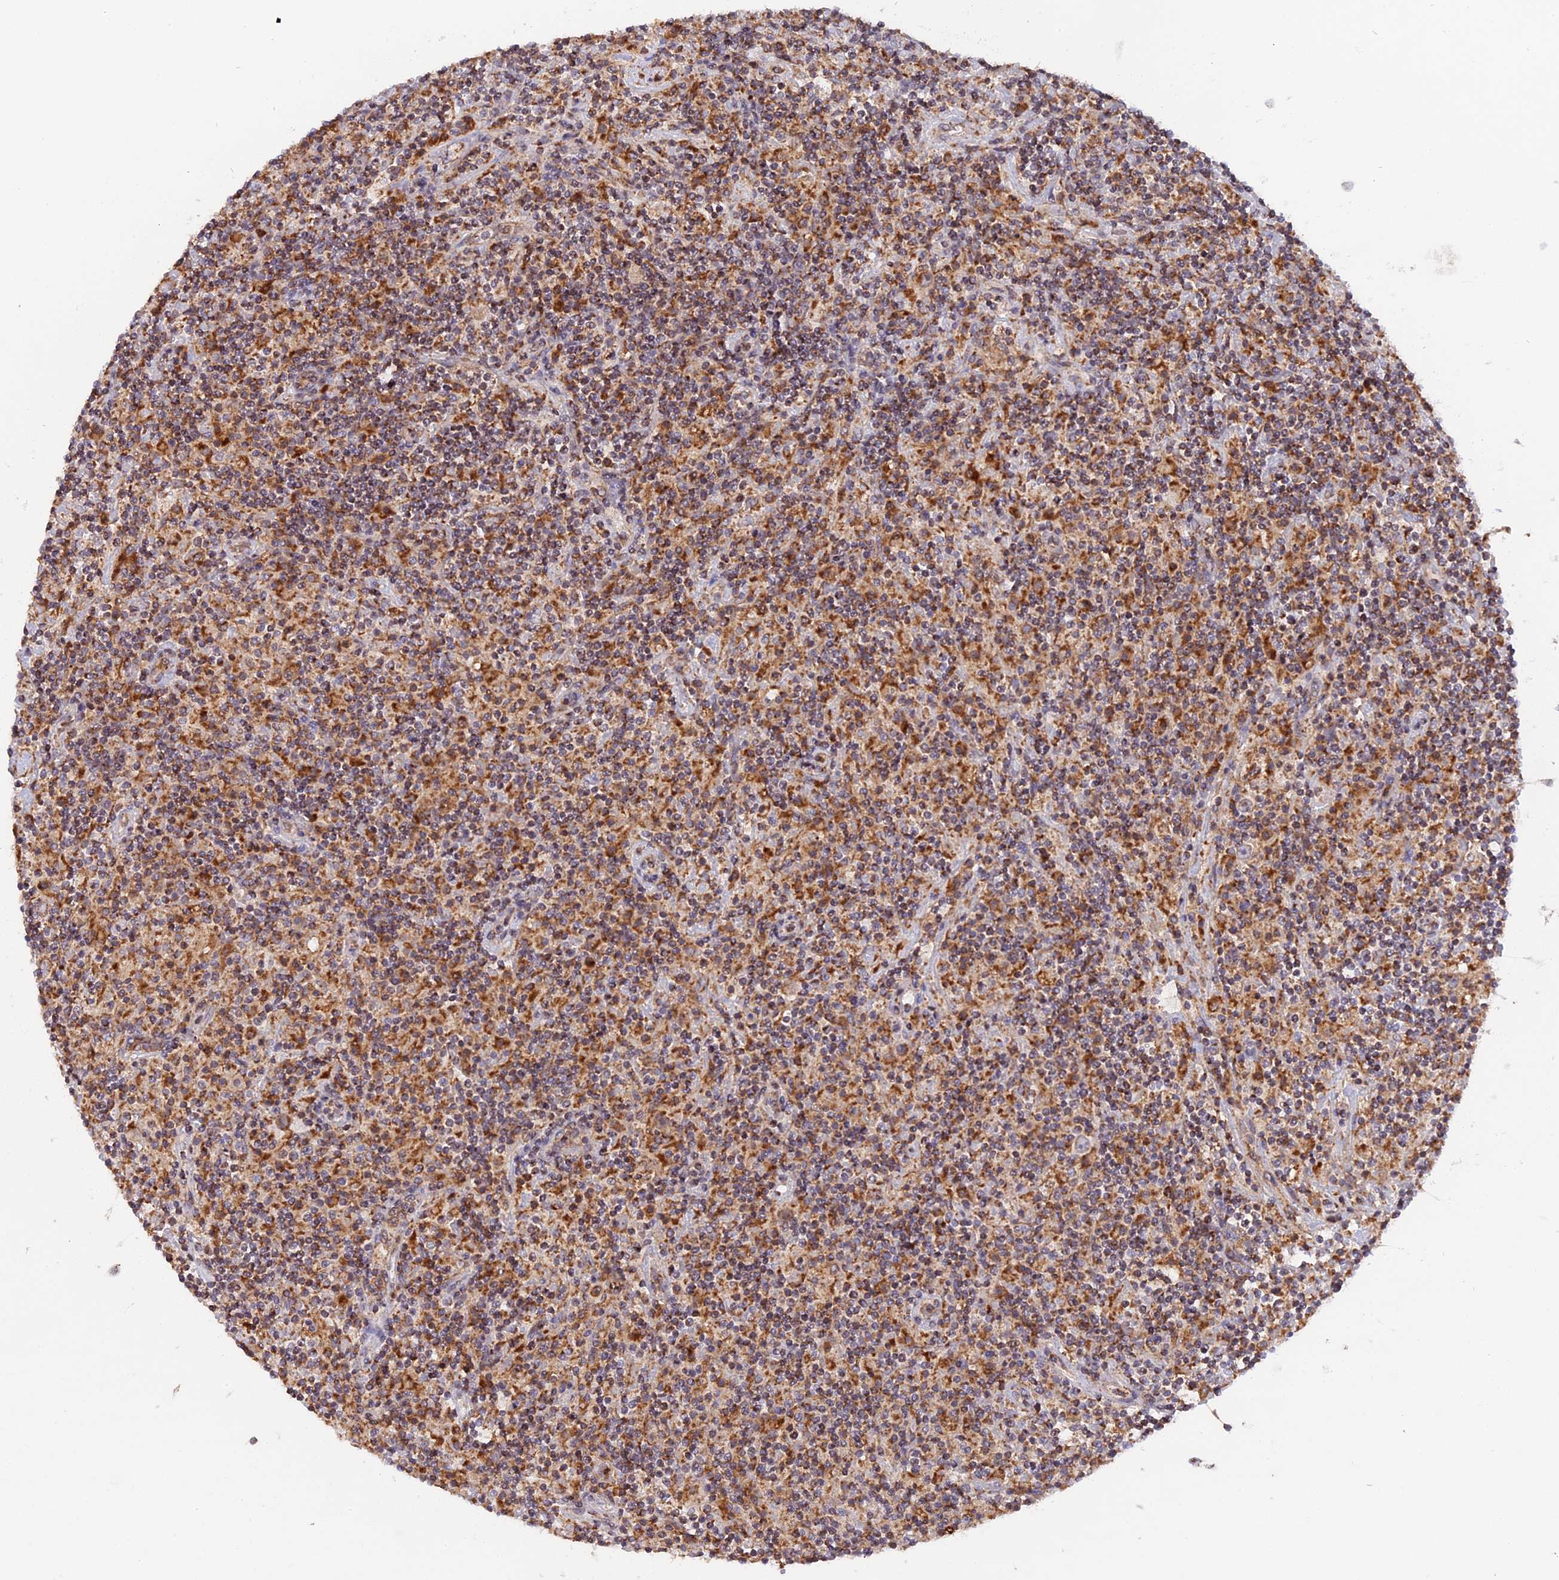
{"staining": {"intensity": "moderate", "quantity": ">75%", "location": "cytoplasmic/membranous"}, "tissue": "lymphoma", "cell_type": "Tumor cells", "image_type": "cancer", "snomed": [{"axis": "morphology", "description": "Hodgkin's disease, NOS"}, {"axis": "topography", "description": "Lymph node"}], "caption": "An immunohistochemistry (IHC) histopathology image of tumor tissue is shown. Protein staining in brown highlights moderate cytoplasmic/membranous positivity in lymphoma within tumor cells.", "gene": "MPV17L", "patient": {"sex": "male", "age": 70}}